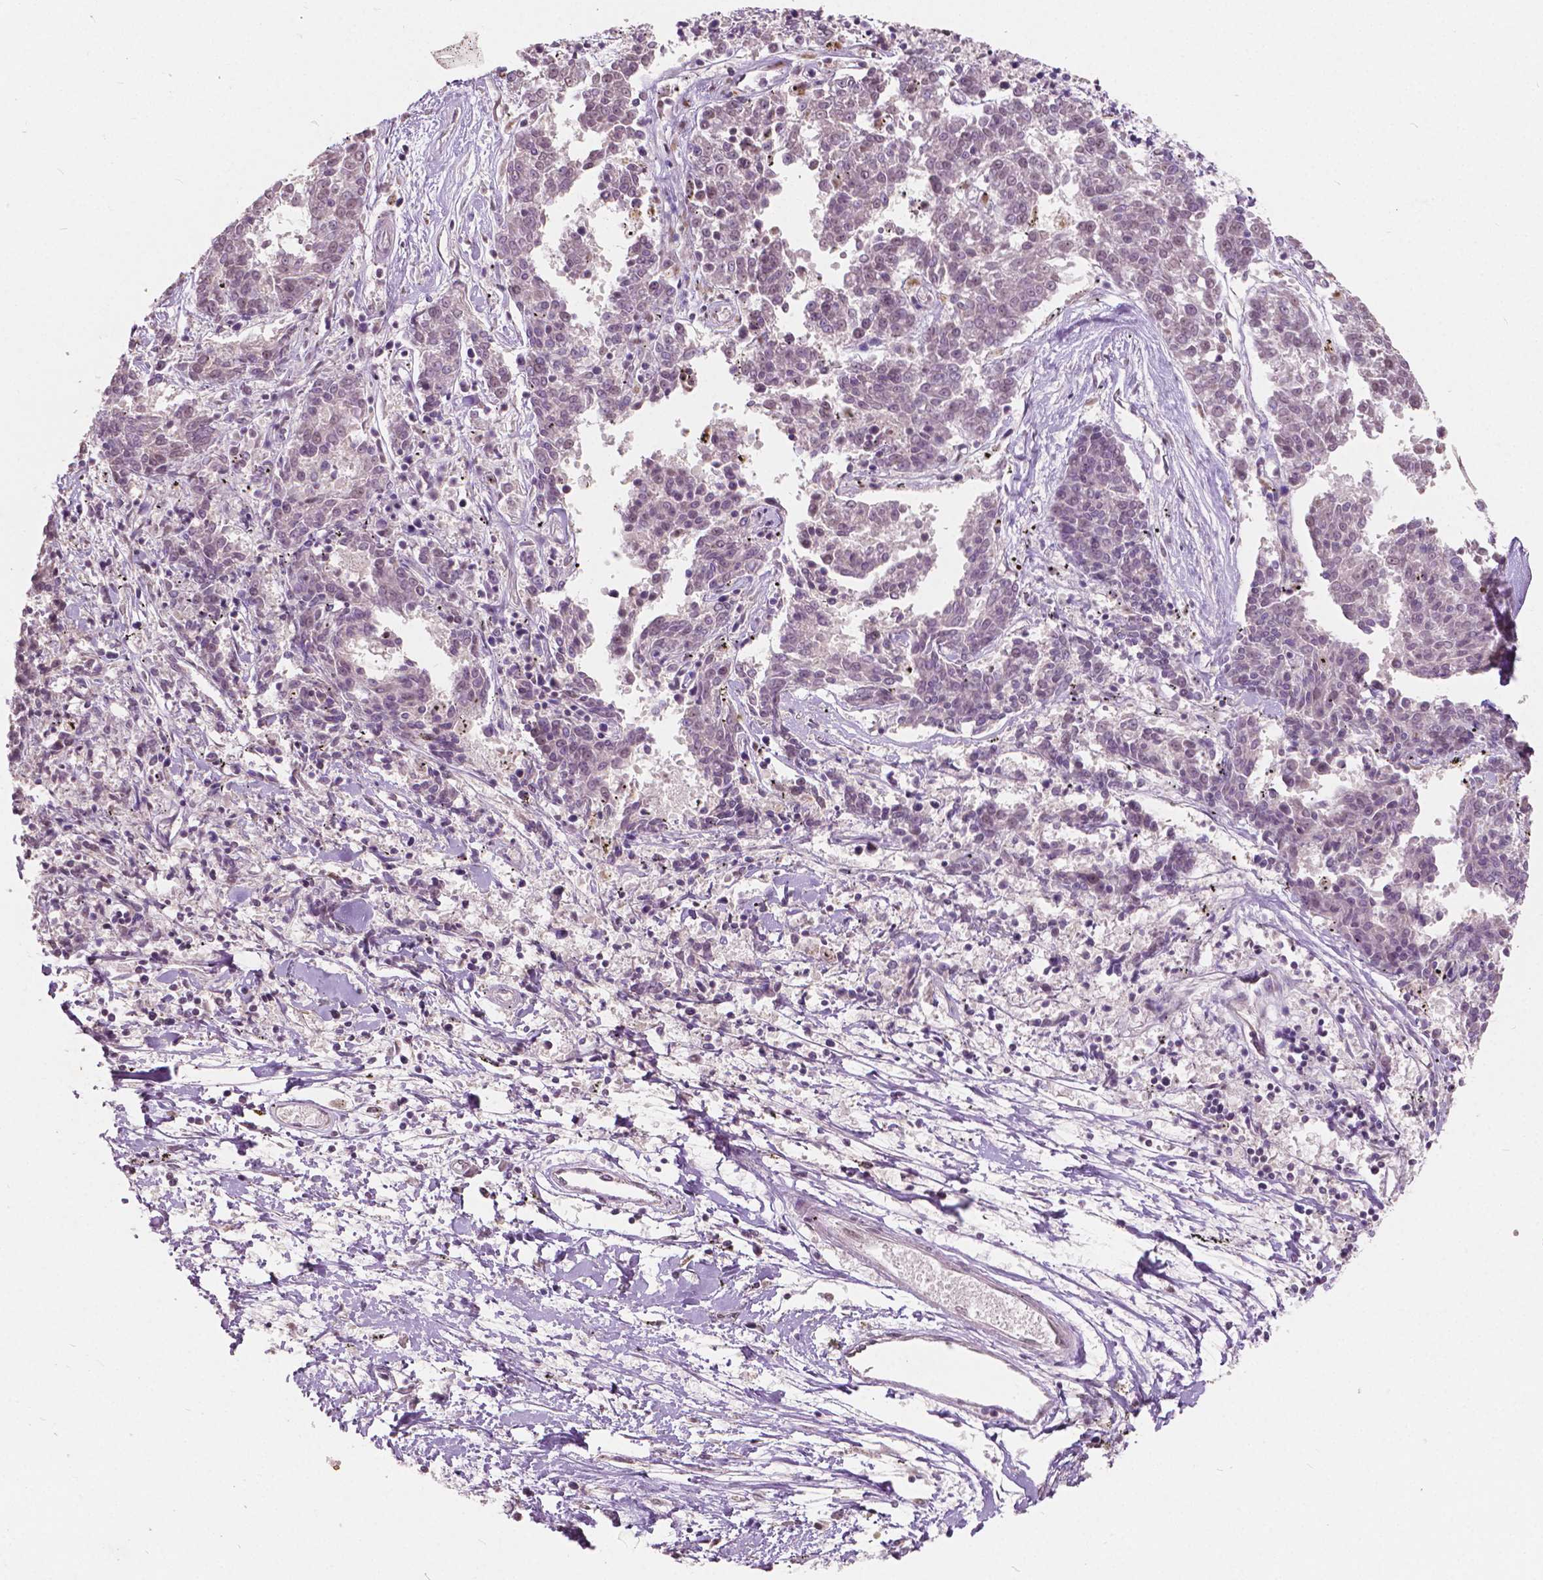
{"staining": {"intensity": "weak", "quantity": "25%-75%", "location": "nuclear"}, "tissue": "melanoma", "cell_type": "Tumor cells", "image_type": "cancer", "snomed": [{"axis": "morphology", "description": "Malignant melanoma, NOS"}, {"axis": "topography", "description": "Skin"}], "caption": "The micrograph displays immunohistochemical staining of melanoma. There is weak nuclear positivity is appreciated in approximately 25%-75% of tumor cells.", "gene": "HOXA10", "patient": {"sex": "female", "age": 72}}